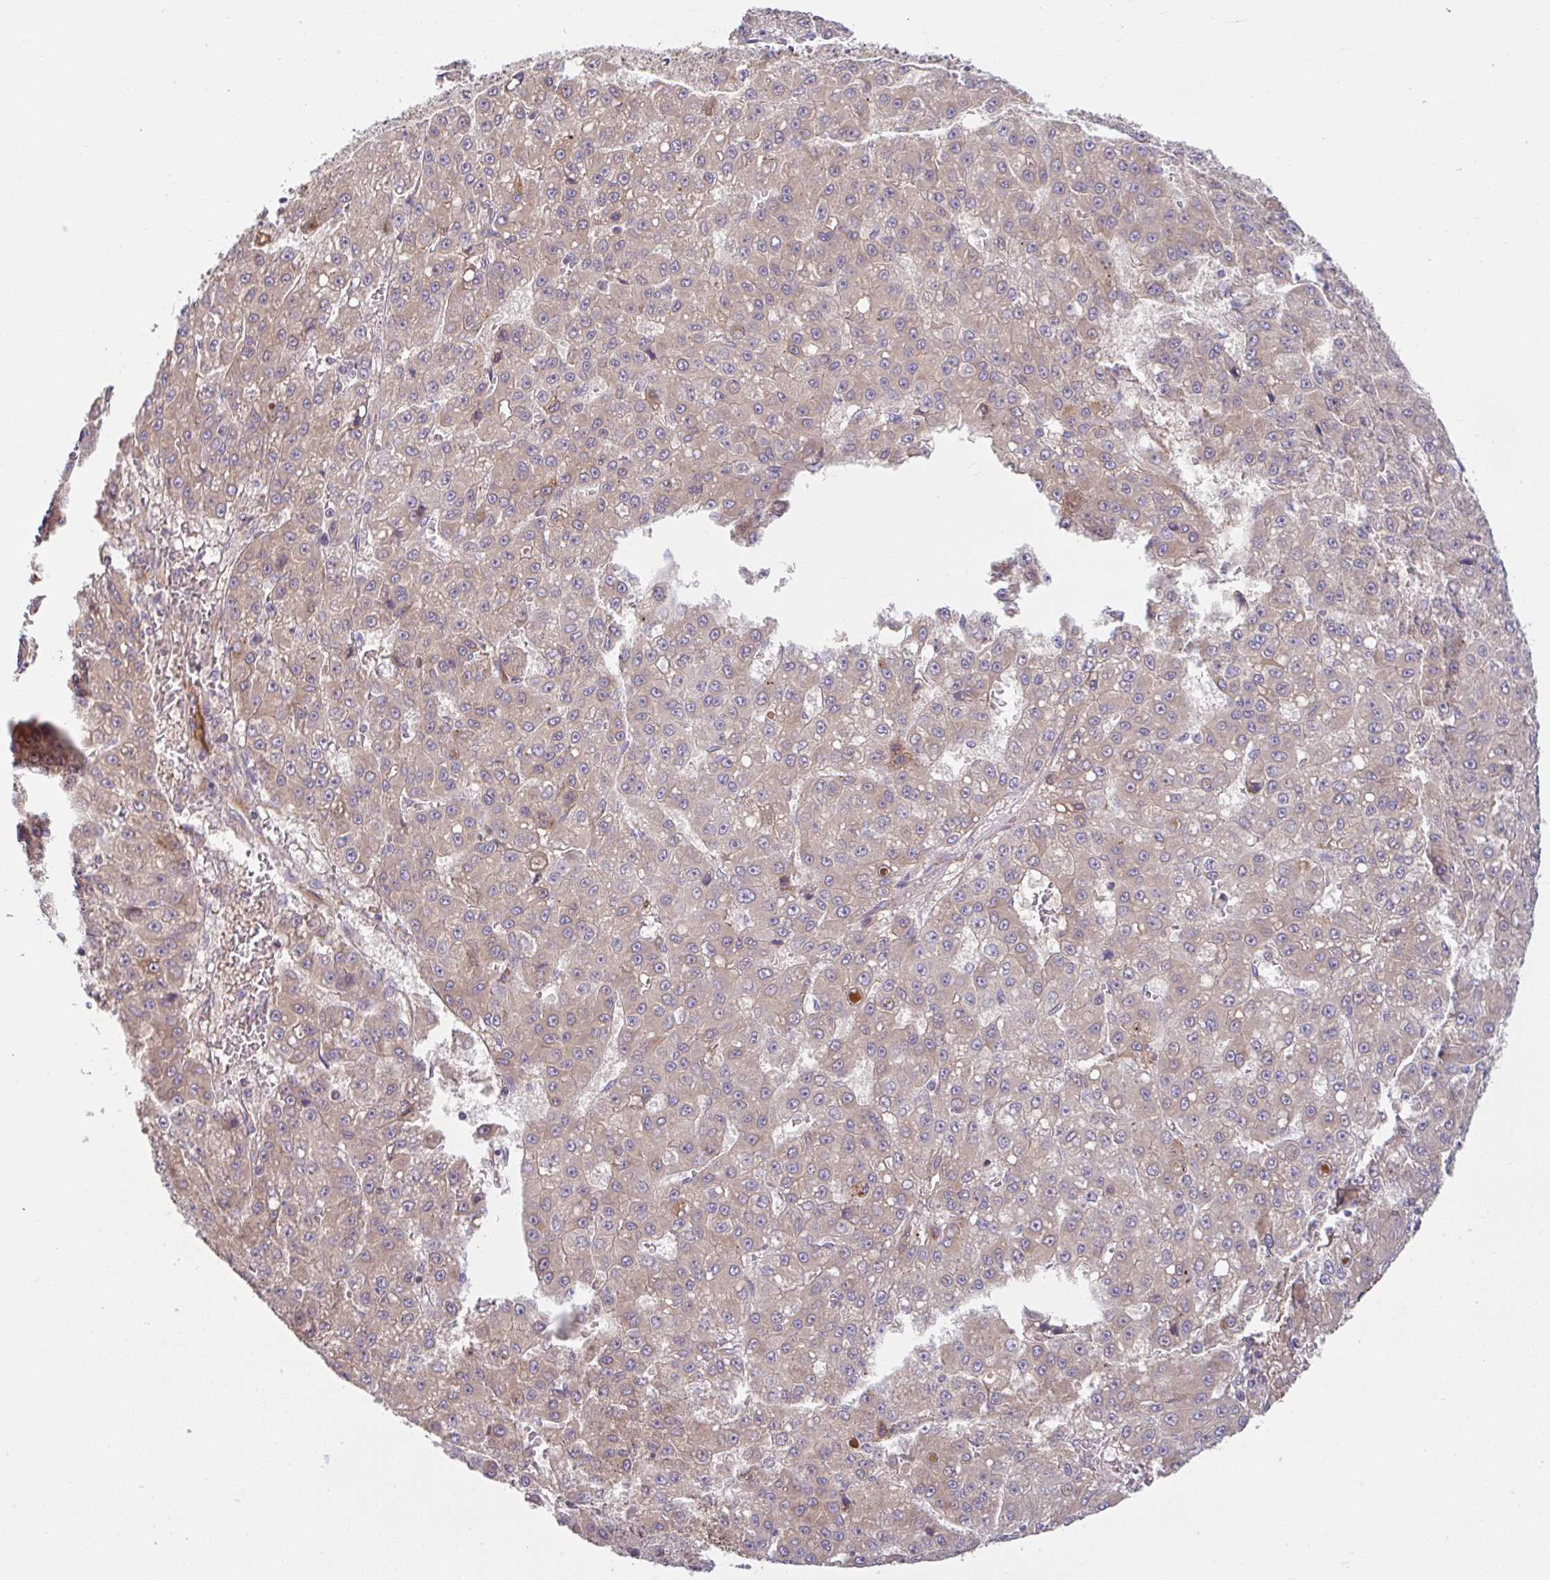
{"staining": {"intensity": "weak", "quantity": ">75%", "location": "cytoplasmic/membranous"}, "tissue": "liver cancer", "cell_type": "Tumor cells", "image_type": "cancer", "snomed": [{"axis": "morphology", "description": "Carcinoma, Hepatocellular, NOS"}, {"axis": "topography", "description": "Liver"}], "caption": "A brown stain highlights weak cytoplasmic/membranous expression of a protein in liver cancer tumor cells.", "gene": "RALBP1", "patient": {"sex": "male", "age": 70}}